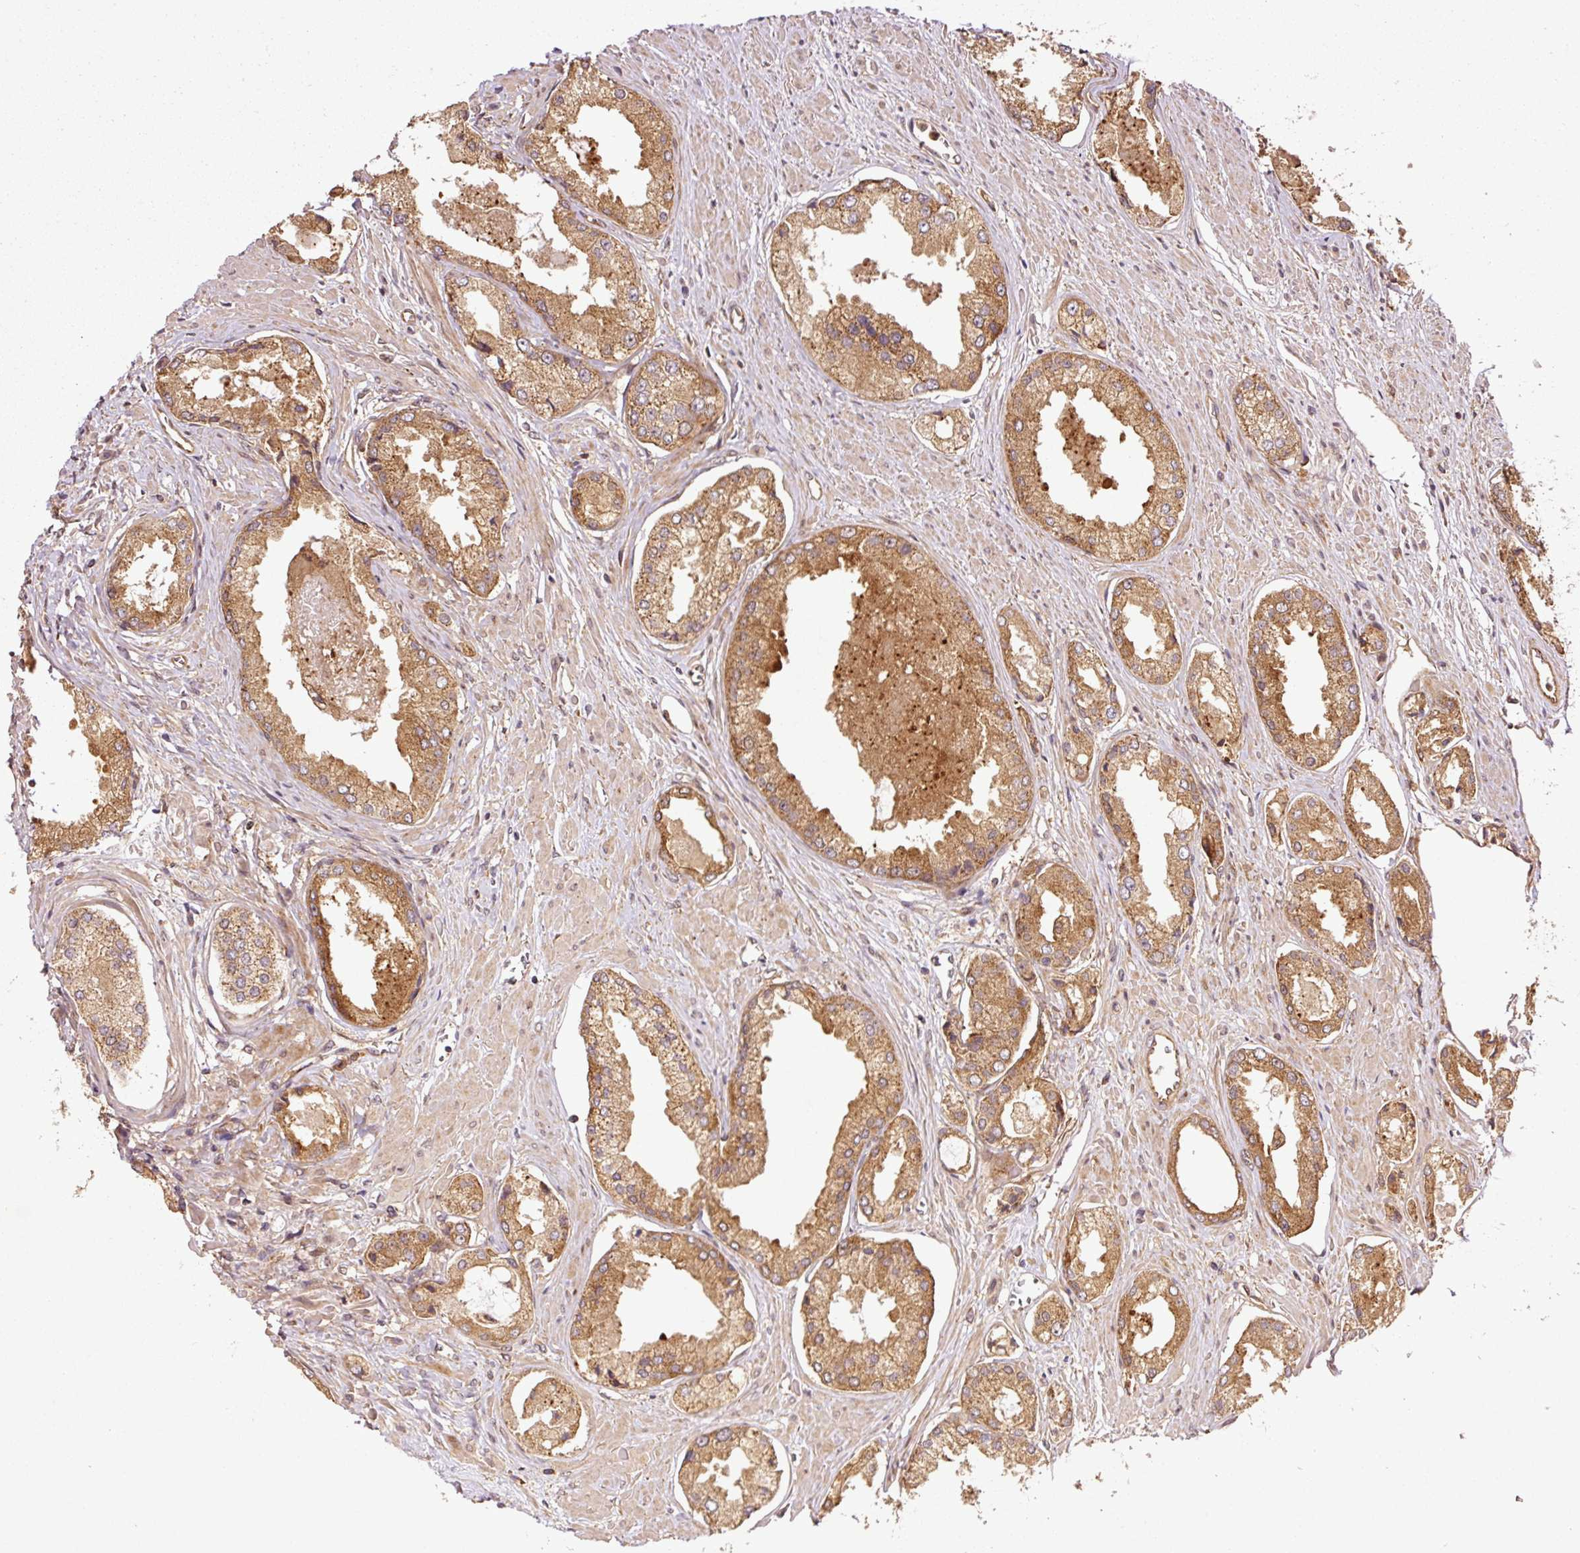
{"staining": {"intensity": "strong", "quantity": ">75%", "location": "cytoplasmic/membranous"}, "tissue": "prostate cancer", "cell_type": "Tumor cells", "image_type": "cancer", "snomed": [{"axis": "morphology", "description": "Adenocarcinoma, Low grade"}, {"axis": "topography", "description": "Prostate"}], "caption": "Brown immunohistochemical staining in human prostate cancer exhibits strong cytoplasmic/membranous expression in approximately >75% of tumor cells.", "gene": "OXER1", "patient": {"sex": "male", "age": 68}}